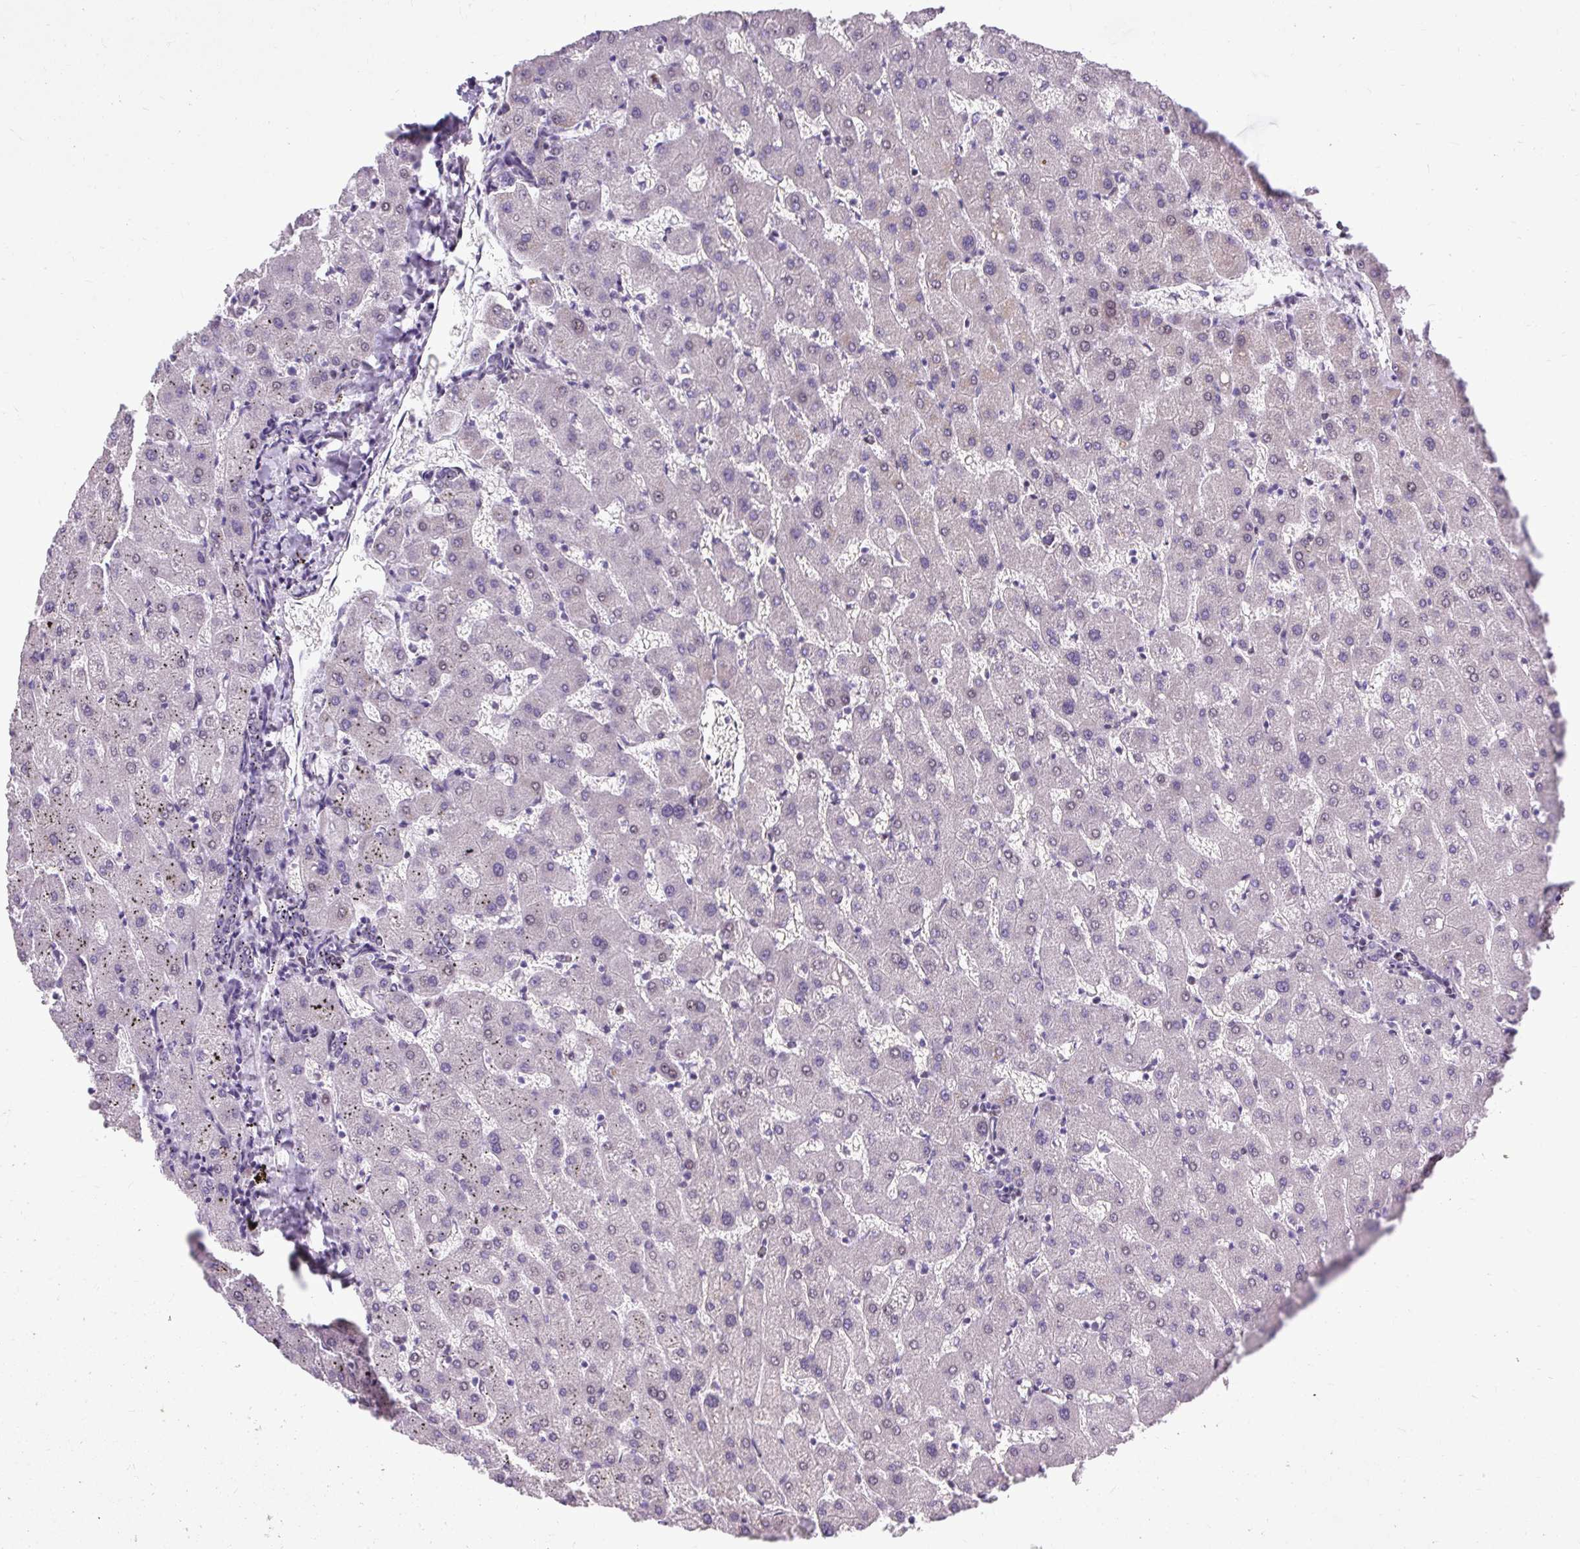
{"staining": {"intensity": "weak", "quantity": "<25%", "location": "nuclear"}, "tissue": "liver", "cell_type": "Cholangiocytes", "image_type": "normal", "snomed": [{"axis": "morphology", "description": "Normal tissue, NOS"}, {"axis": "topography", "description": "Liver"}], "caption": "Immunohistochemistry (IHC) image of normal liver: human liver stained with DAB (3,3'-diaminobenzidine) exhibits no significant protein positivity in cholangiocytes.", "gene": "ARHGEF18", "patient": {"sex": "female", "age": 63}}